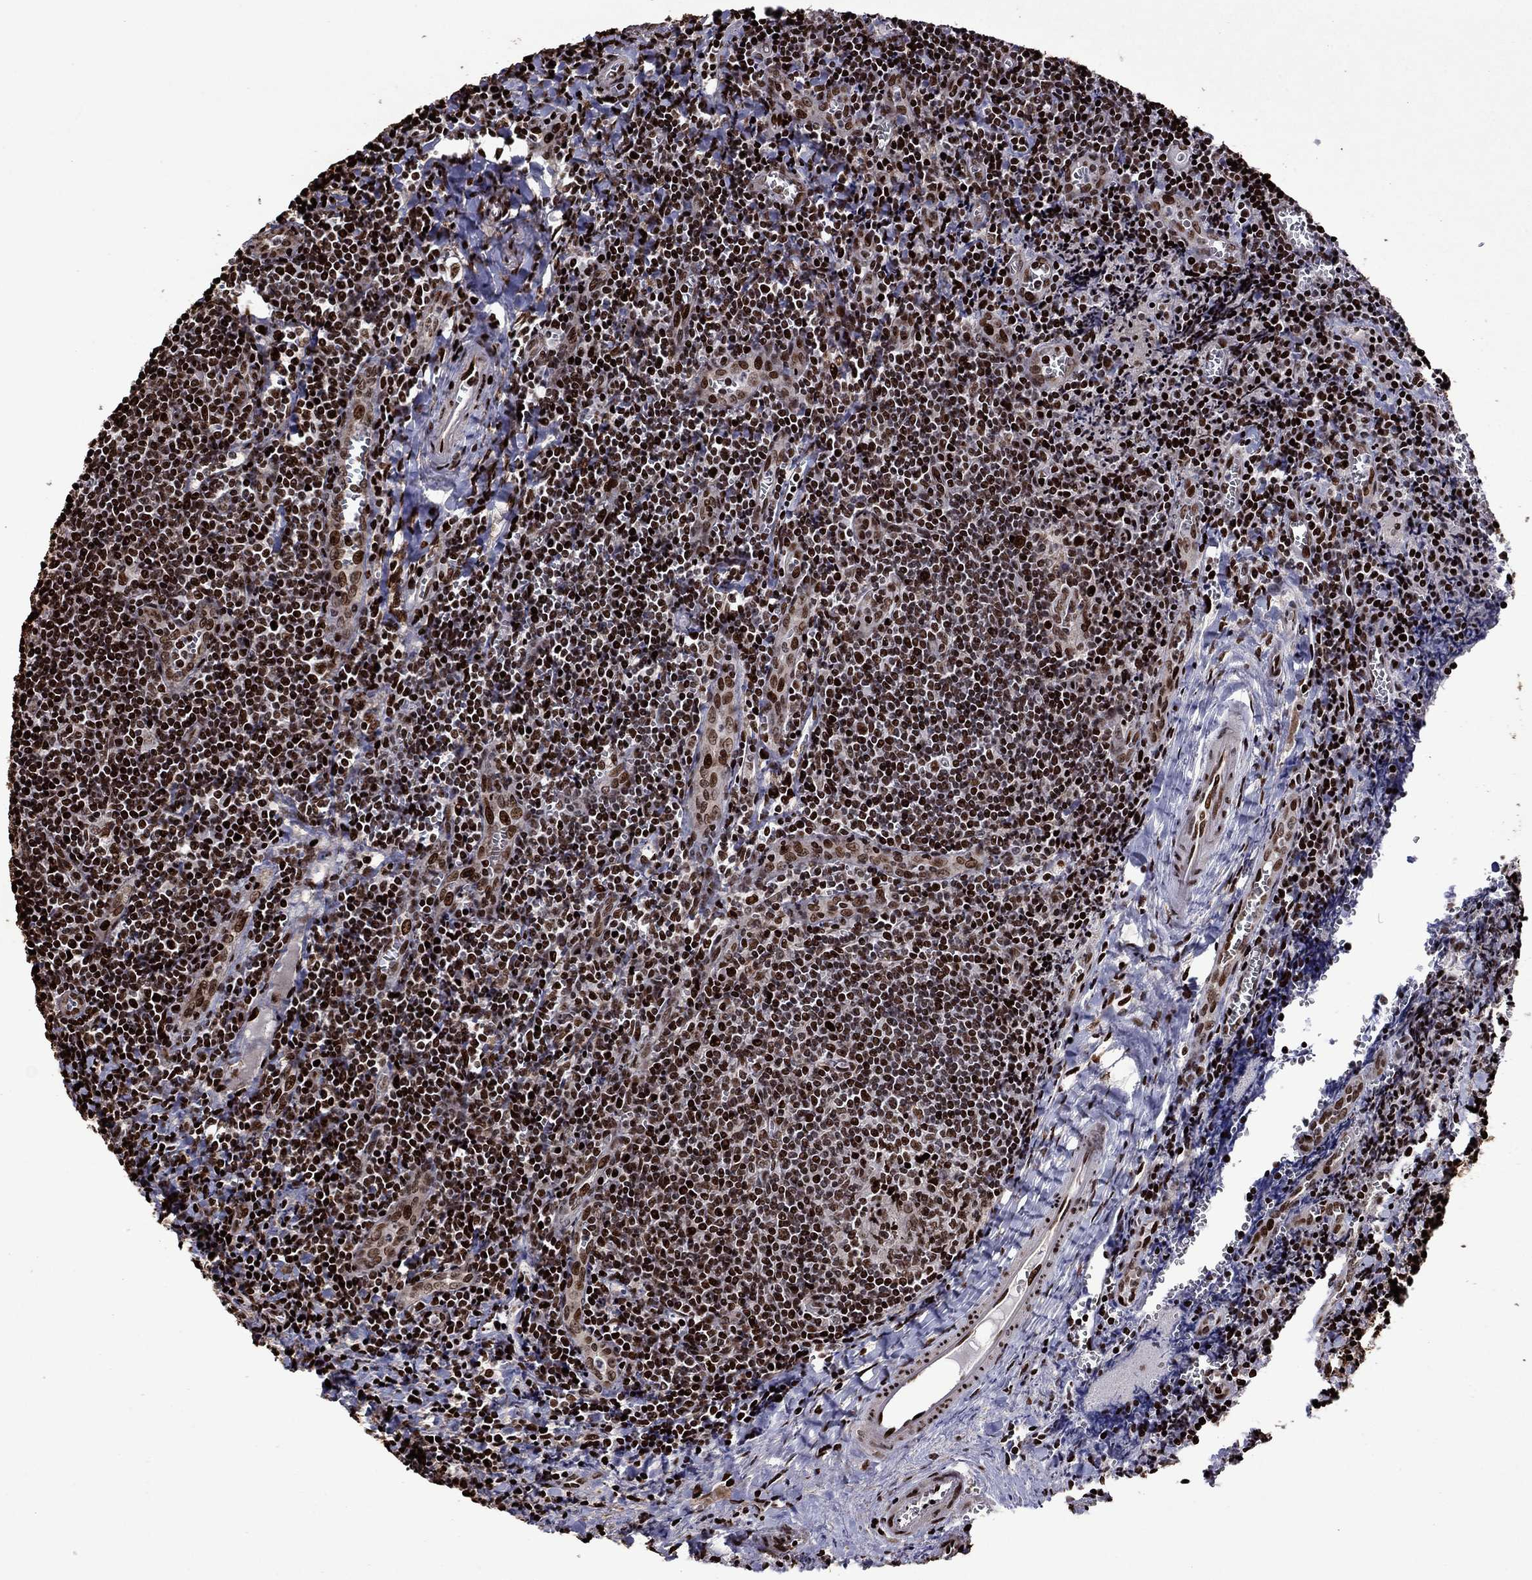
{"staining": {"intensity": "strong", "quantity": "<25%", "location": "nuclear"}, "tissue": "tonsil", "cell_type": "Germinal center cells", "image_type": "normal", "snomed": [{"axis": "morphology", "description": "Normal tissue, NOS"}, {"axis": "morphology", "description": "Inflammation, NOS"}, {"axis": "topography", "description": "Tonsil"}], "caption": "Immunohistochemical staining of benign human tonsil reveals strong nuclear protein staining in about <25% of germinal center cells. The staining was performed using DAB to visualize the protein expression in brown, while the nuclei were stained in blue with hematoxylin (Magnification: 20x).", "gene": "LIMK1", "patient": {"sex": "female", "age": 31}}